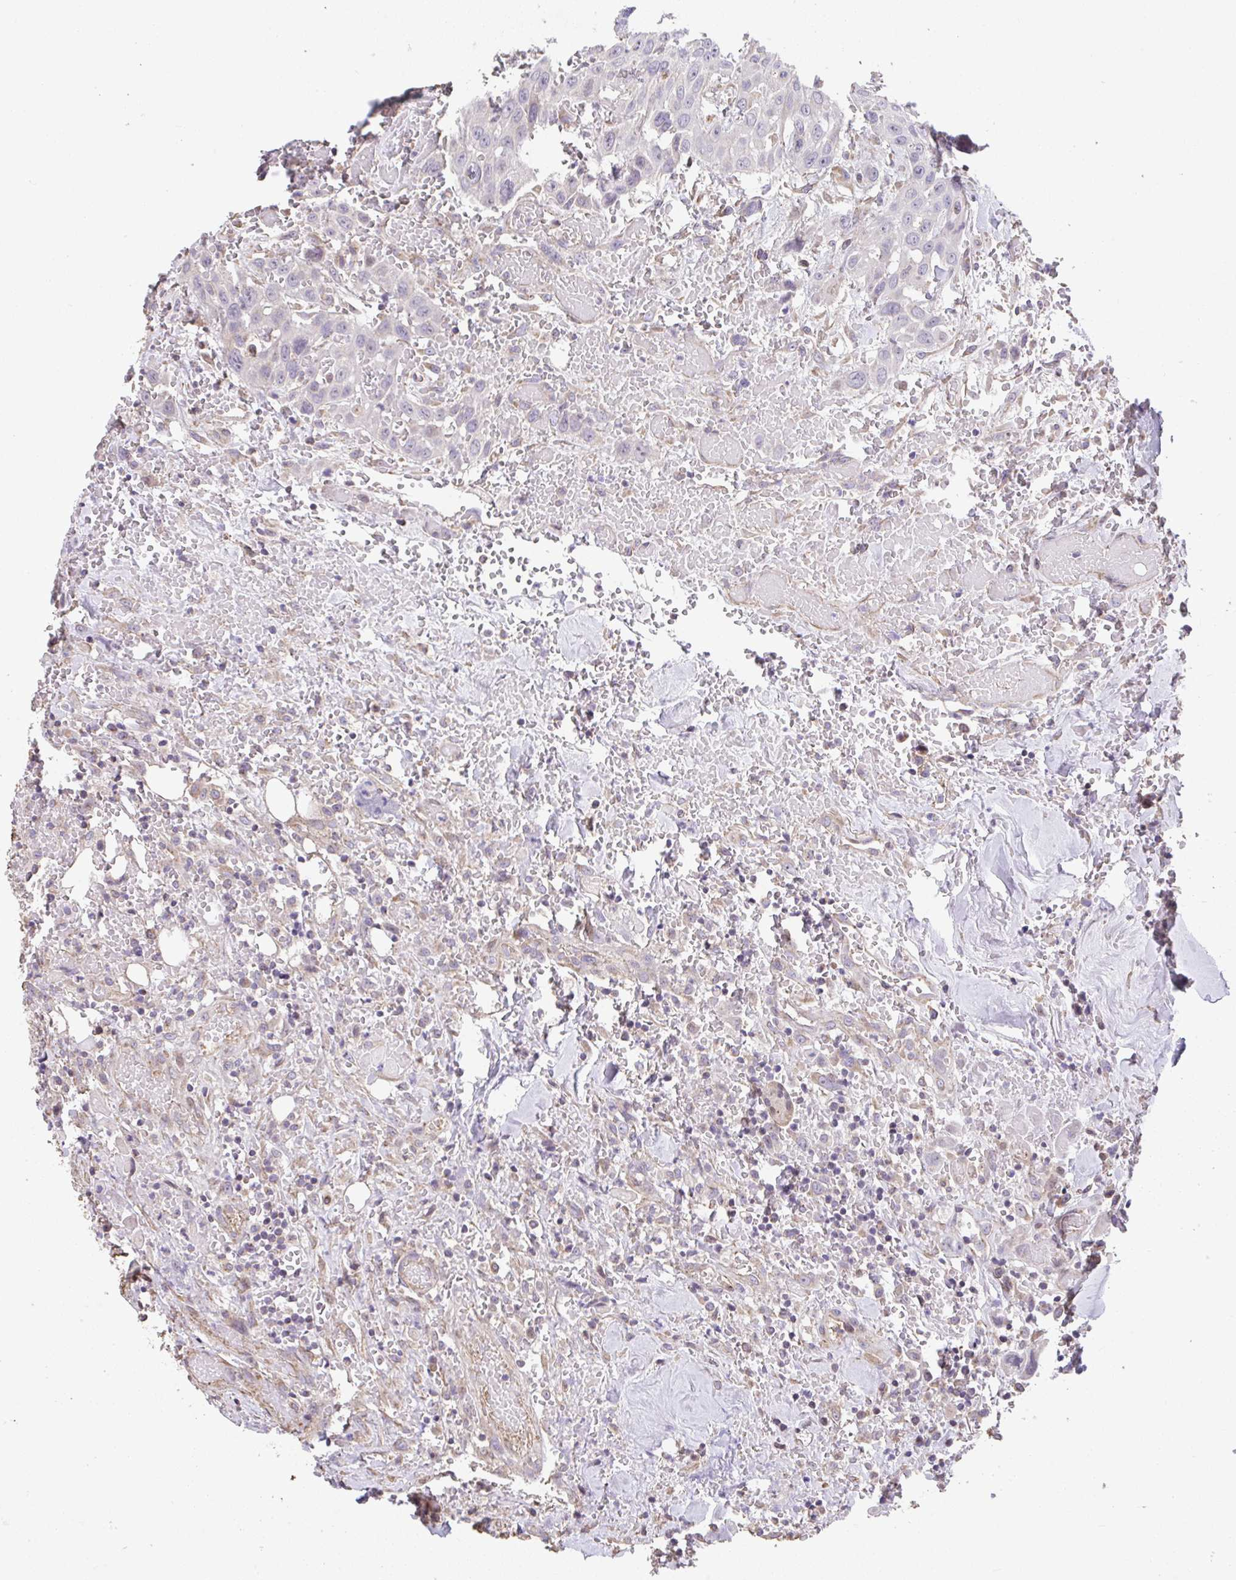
{"staining": {"intensity": "negative", "quantity": "none", "location": "none"}, "tissue": "head and neck cancer", "cell_type": "Tumor cells", "image_type": "cancer", "snomed": [{"axis": "morphology", "description": "Squamous cell carcinoma, NOS"}, {"axis": "topography", "description": "Head-Neck"}], "caption": "An immunohistochemistry image of head and neck cancer is shown. There is no staining in tumor cells of head and neck cancer.", "gene": "RUNDC3B", "patient": {"sex": "male", "age": 81}}